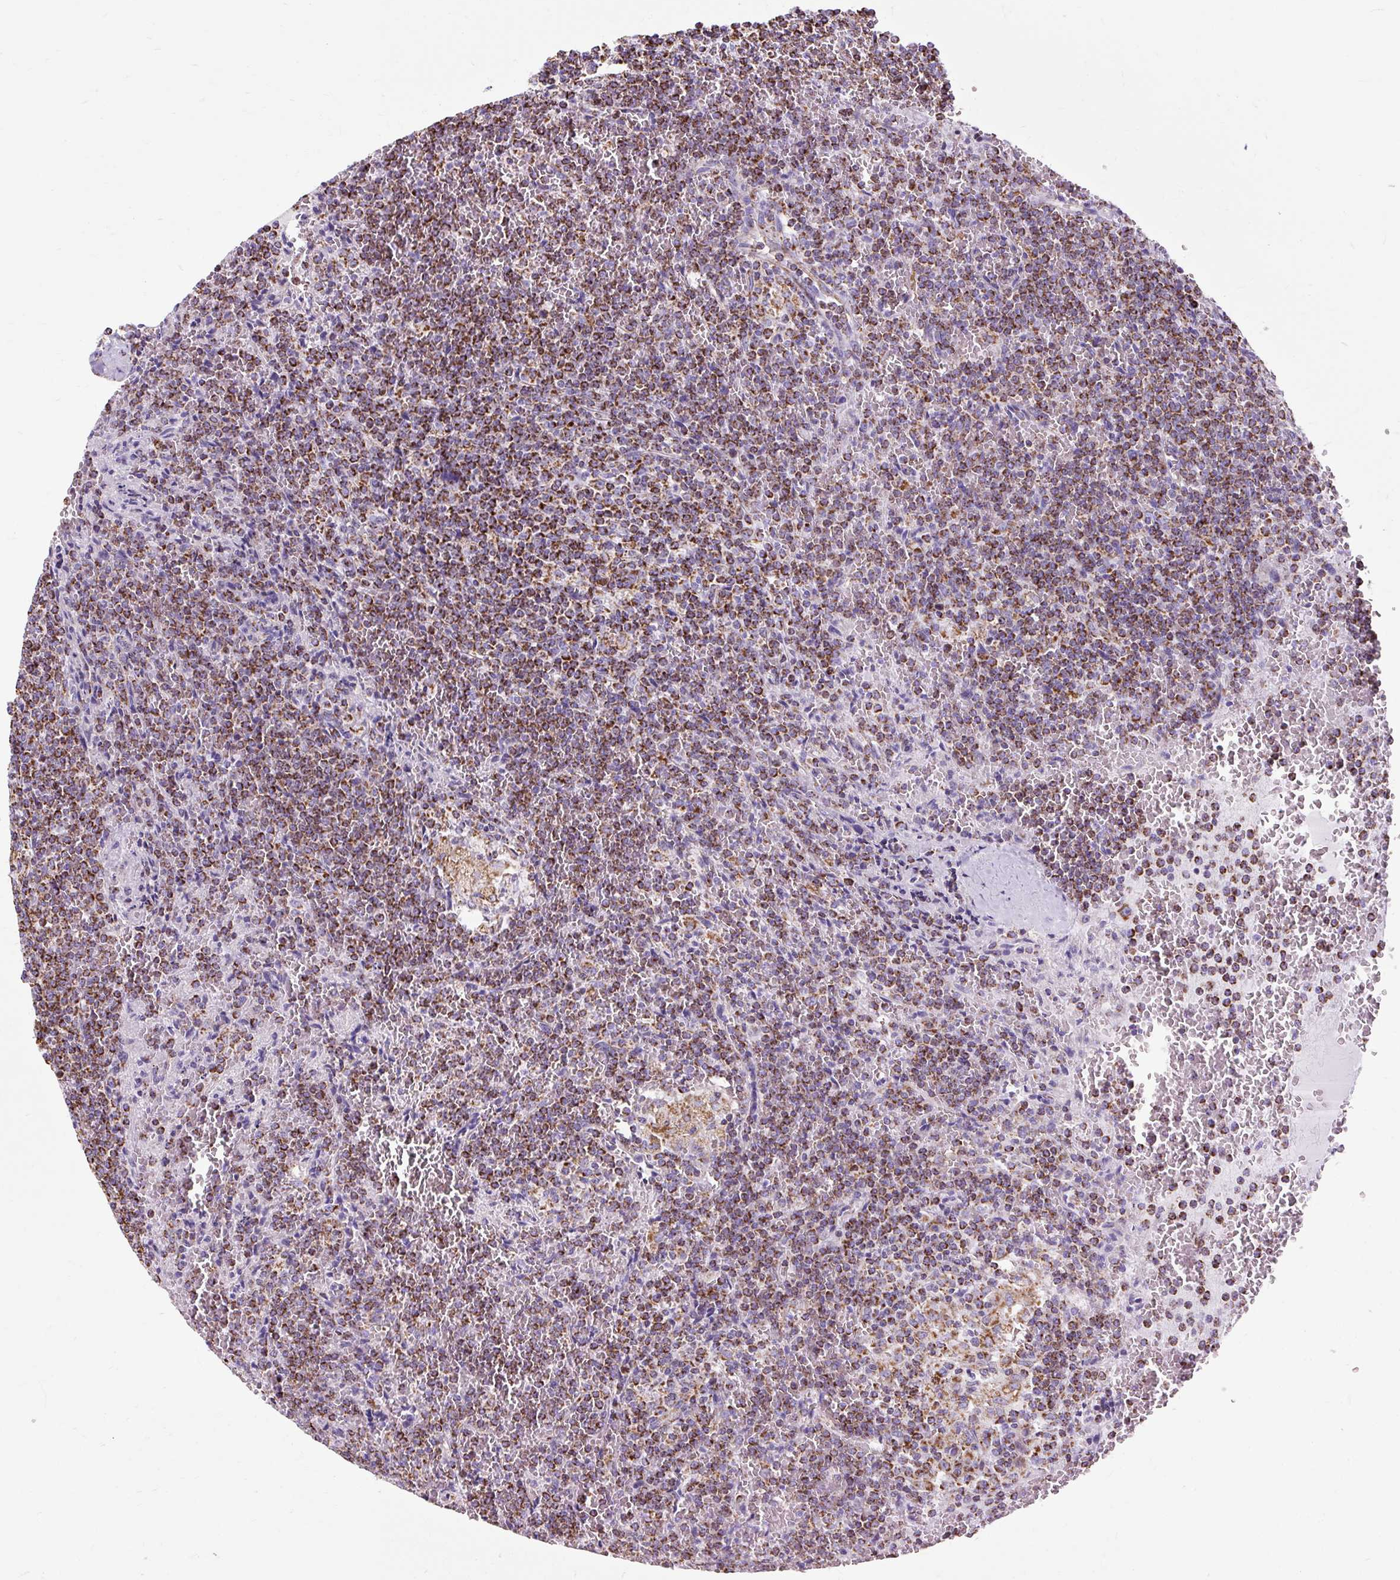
{"staining": {"intensity": "strong", "quantity": ">75%", "location": "cytoplasmic/membranous"}, "tissue": "lymphoma", "cell_type": "Tumor cells", "image_type": "cancer", "snomed": [{"axis": "morphology", "description": "Malignant lymphoma, non-Hodgkin's type, Low grade"}, {"axis": "topography", "description": "Spleen"}], "caption": "There is high levels of strong cytoplasmic/membranous staining in tumor cells of lymphoma, as demonstrated by immunohistochemical staining (brown color).", "gene": "DLAT", "patient": {"sex": "female", "age": 19}}